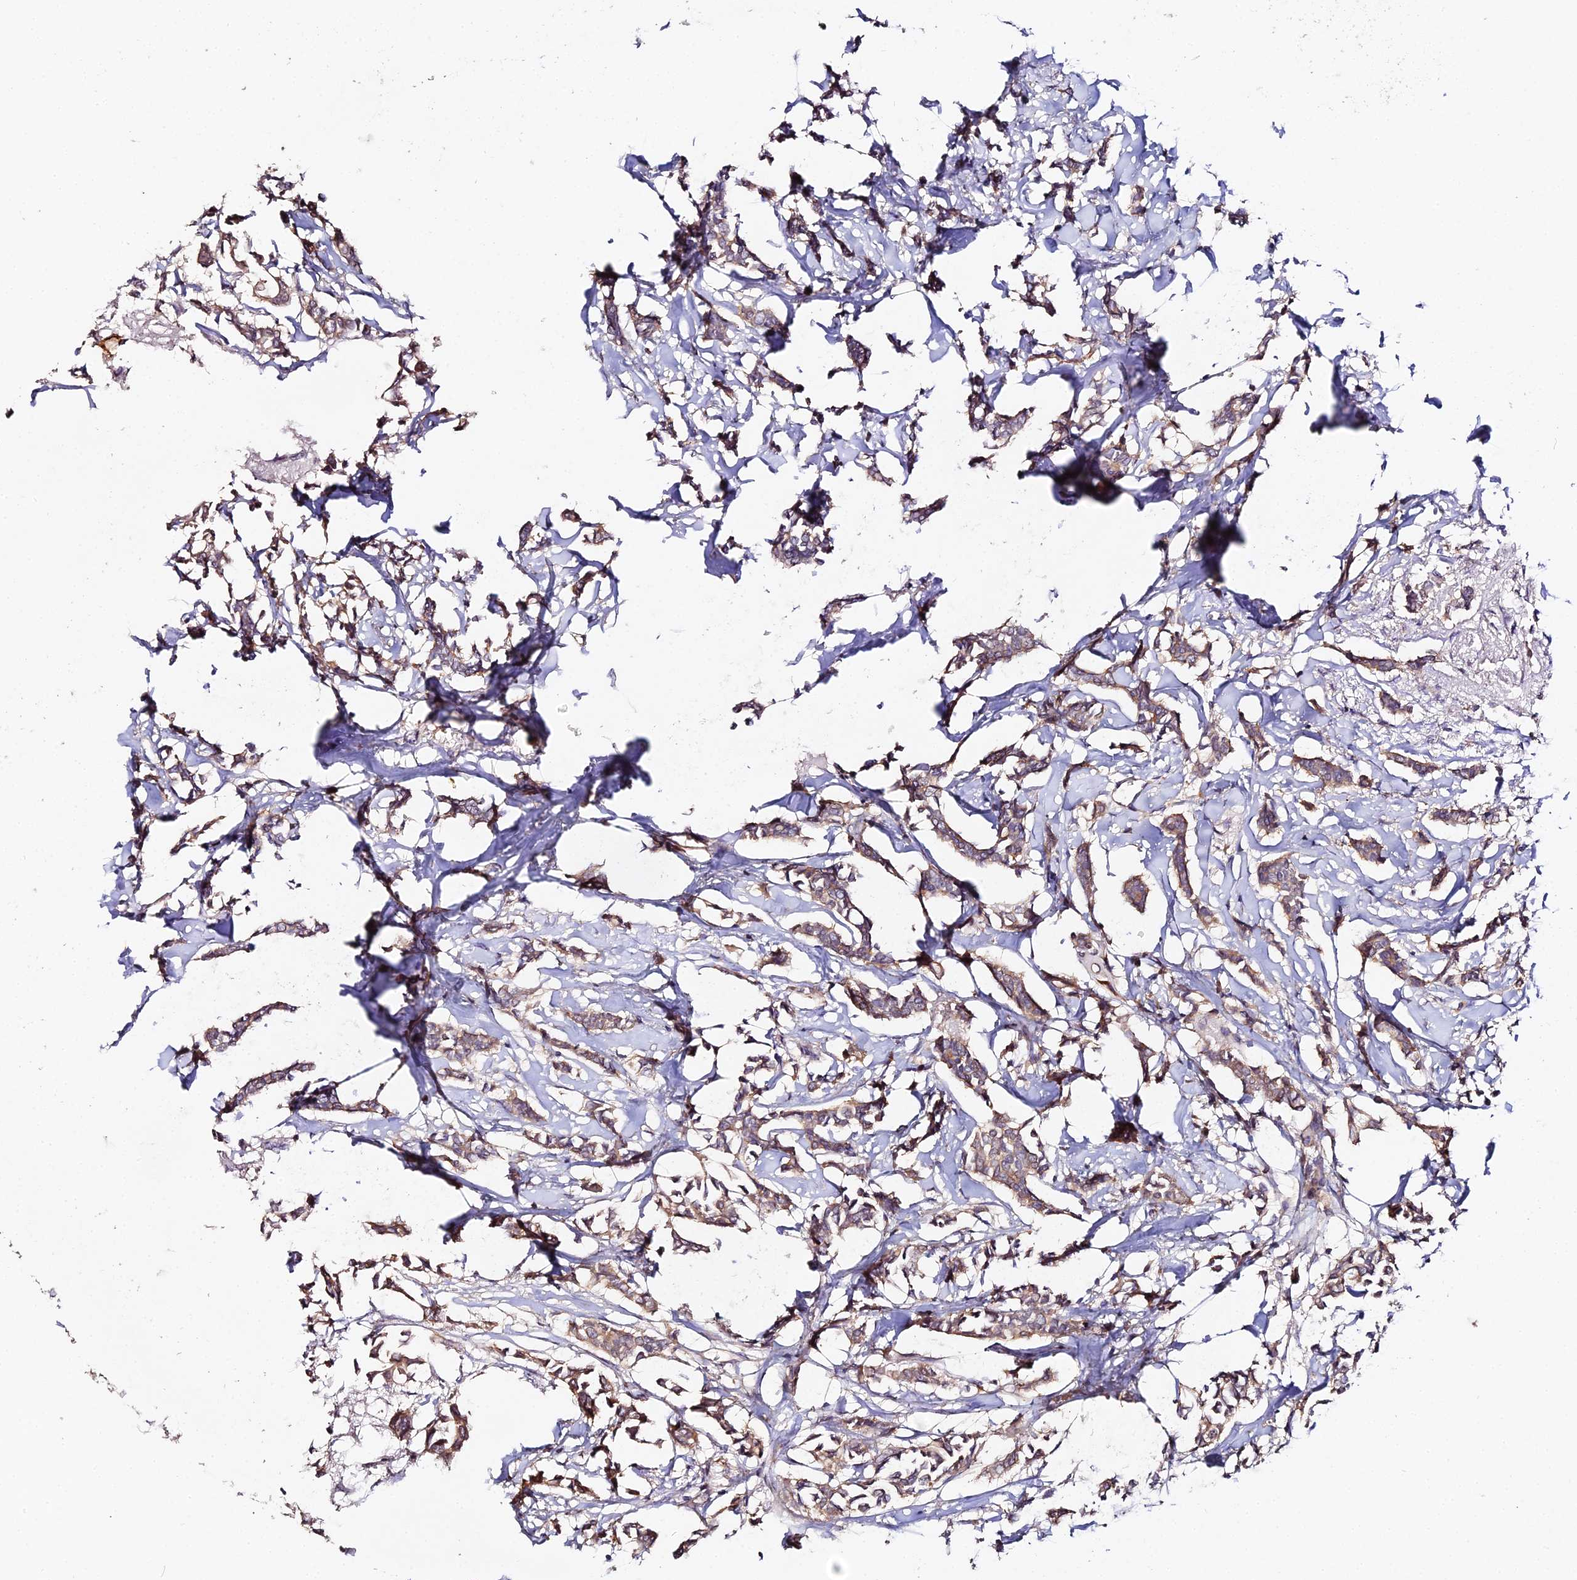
{"staining": {"intensity": "moderate", "quantity": ">75%", "location": "cytoplasmic/membranous"}, "tissue": "breast cancer", "cell_type": "Tumor cells", "image_type": "cancer", "snomed": [{"axis": "morphology", "description": "Duct carcinoma"}, {"axis": "topography", "description": "Breast"}], "caption": "Immunohistochemical staining of breast cancer (infiltrating ductal carcinoma) displays medium levels of moderate cytoplasmic/membranous protein expression in about >75% of tumor cells.", "gene": "TRIM26", "patient": {"sex": "female", "age": 41}}